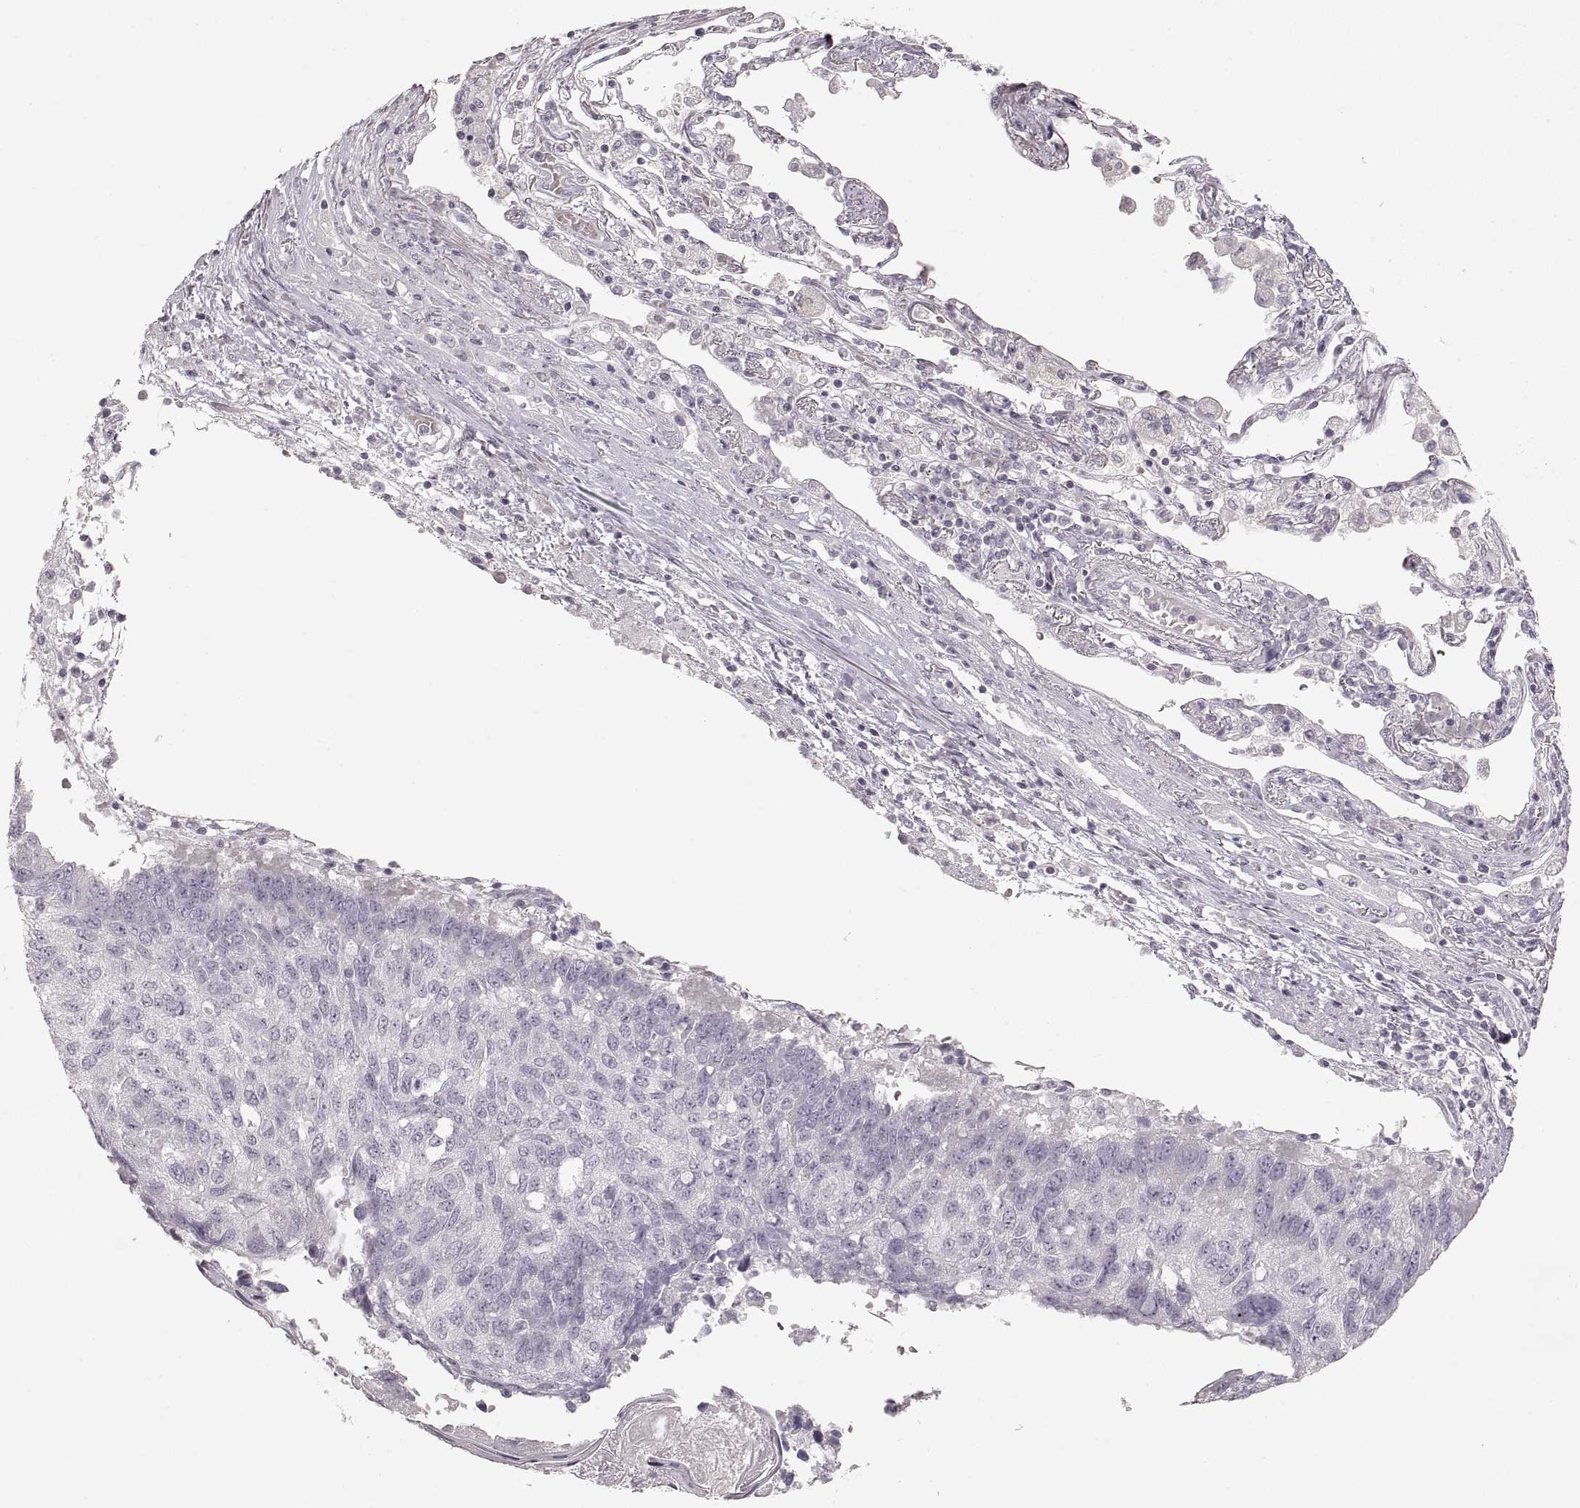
{"staining": {"intensity": "negative", "quantity": "none", "location": "none"}, "tissue": "lung cancer", "cell_type": "Tumor cells", "image_type": "cancer", "snomed": [{"axis": "morphology", "description": "Squamous cell carcinoma, NOS"}, {"axis": "topography", "description": "Lung"}], "caption": "Tumor cells are negative for brown protein staining in lung cancer (squamous cell carcinoma).", "gene": "PCSK2", "patient": {"sex": "male", "age": 73}}